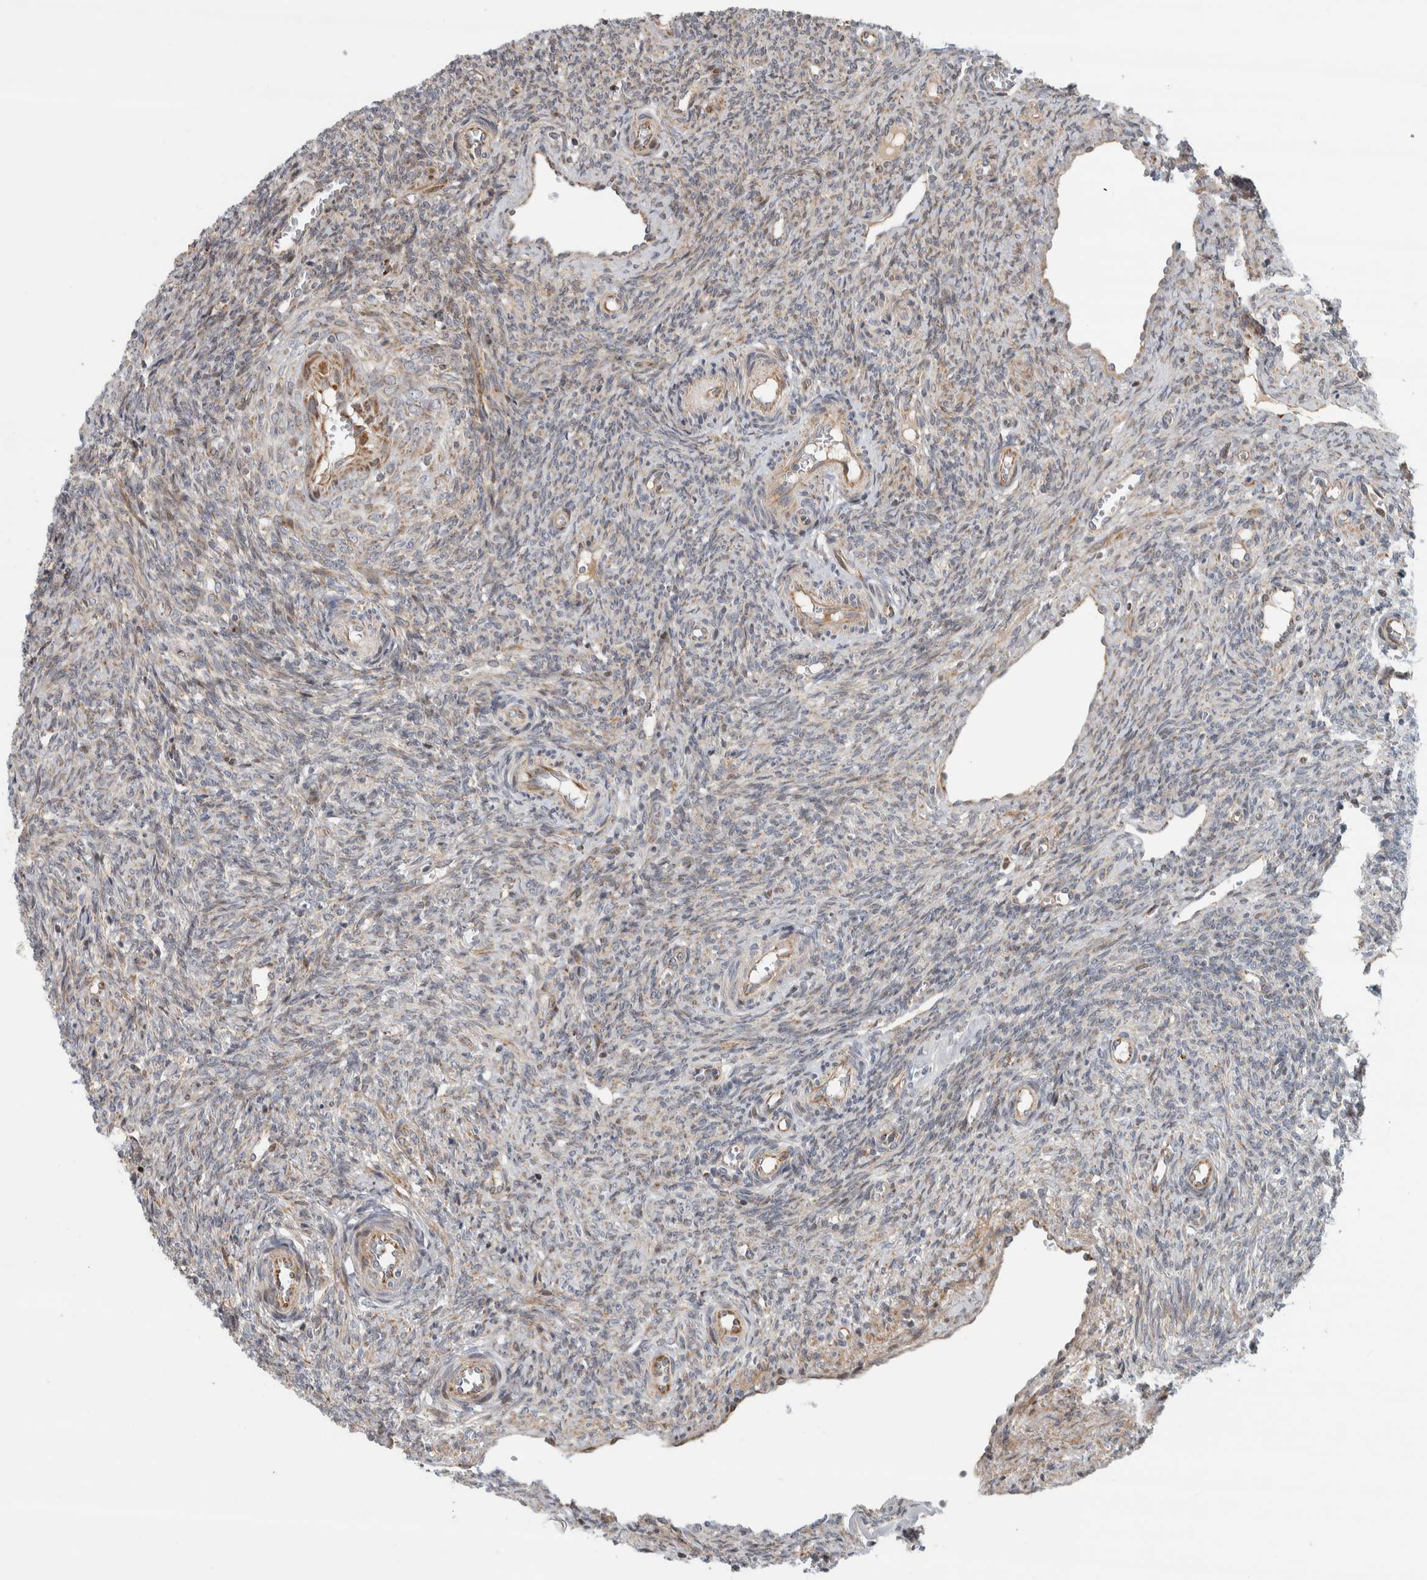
{"staining": {"intensity": "moderate", "quantity": "25%-75%", "location": "cytoplasmic/membranous"}, "tissue": "ovary", "cell_type": "Follicle cells", "image_type": "normal", "snomed": [{"axis": "morphology", "description": "Normal tissue, NOS"}, {"axis": "topography", "description": "Ovary"}], "caption": "Moderate cytoplasmic/membranous expression for a protein is seen in about 25%-75% of follicle cells of benign ovary using immunohistochemistry.", "gene": "AFP", "patient": {"sex": "female", "age": 41}}